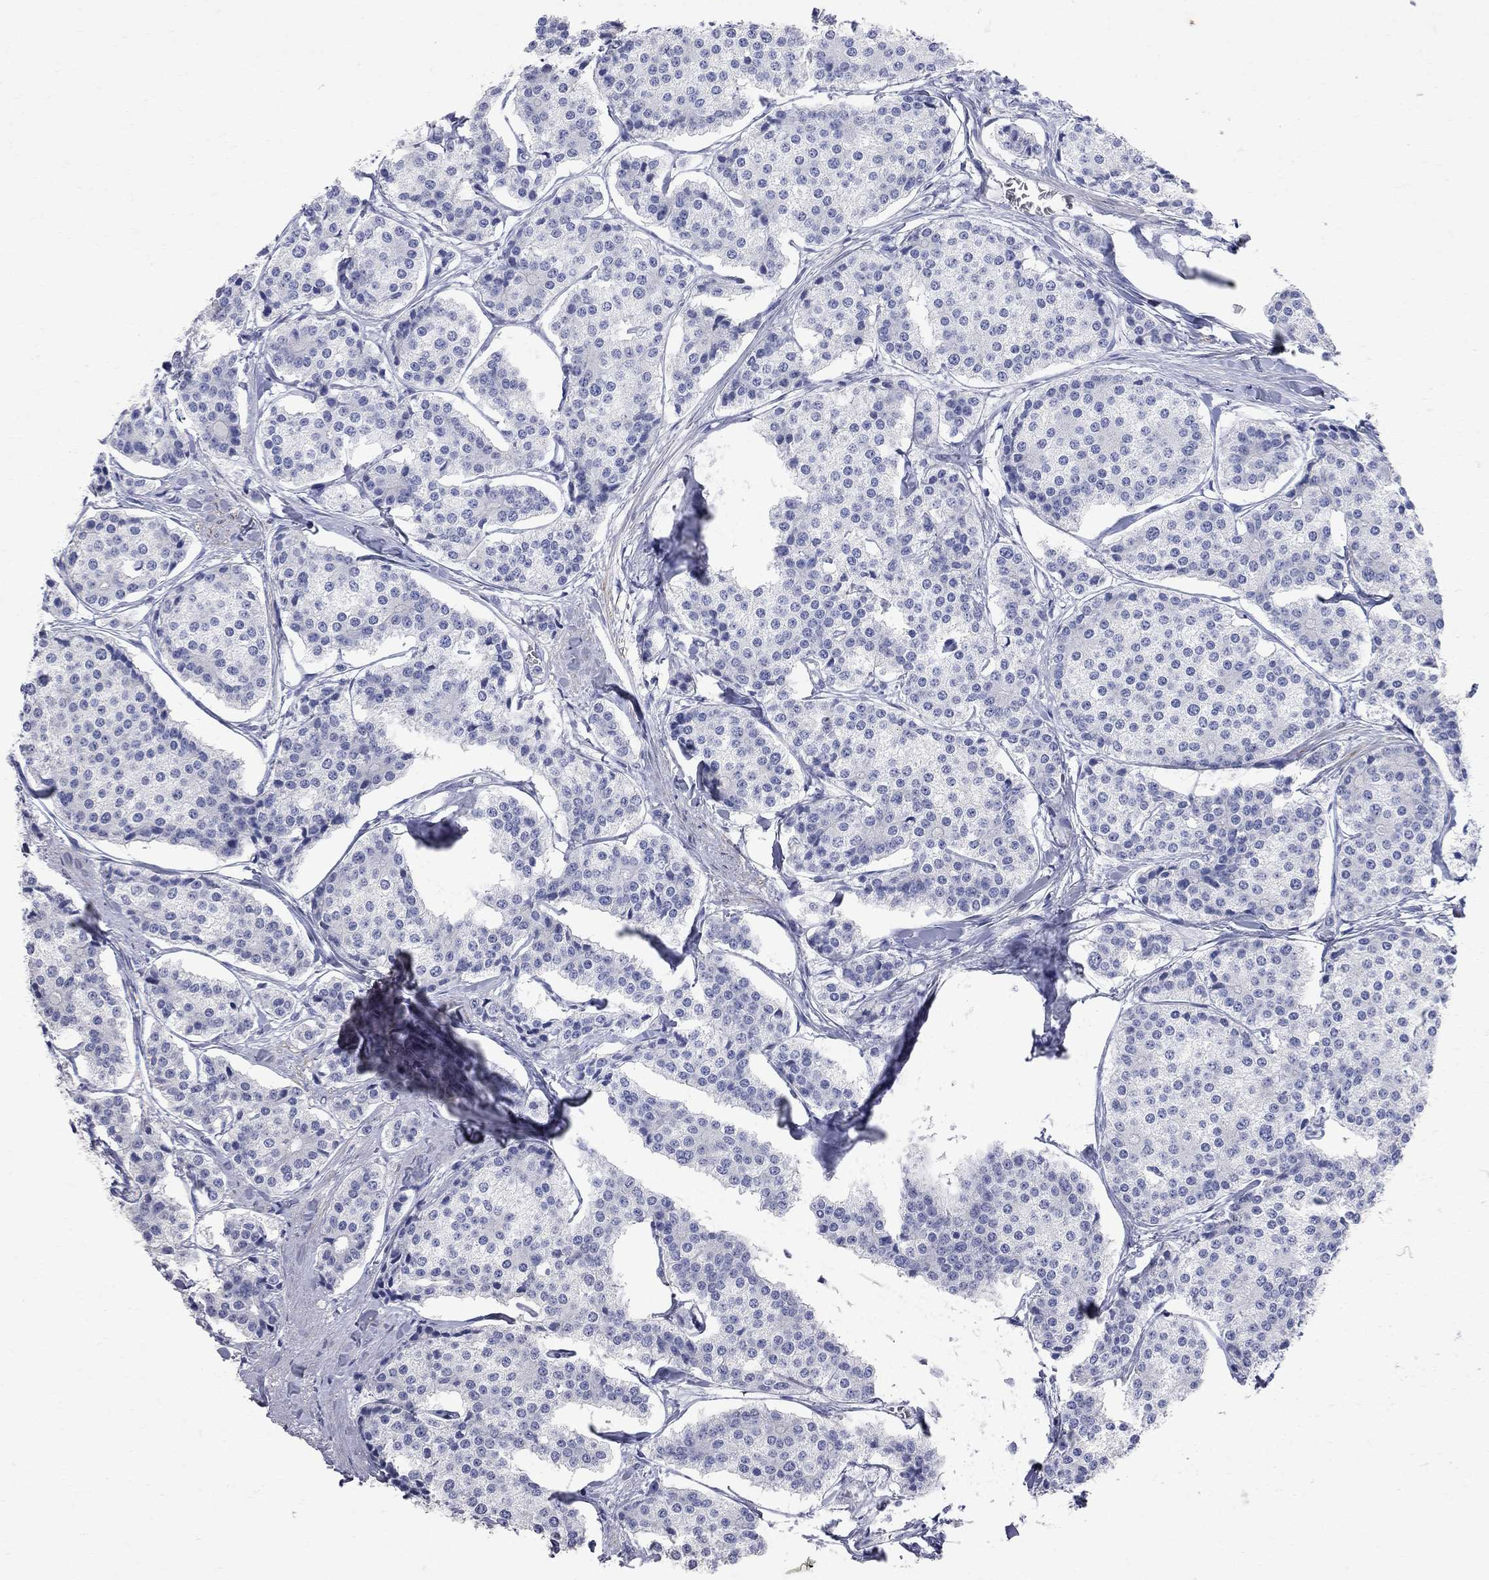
{"staining": {"intensity": "negative", "quantity": "none", "location": "none"}, "tissue": "carcinoid", "cell_type": "Tumor cells", "image_type": "cancer", "snomed": [{"axis": "morphology", "description": "Carcinoid, malignant, NOS"}, {"axis": "topography", "description": "Small intestine"}], "caption": "Carcinoid was stained to show a protein in brown. There is no significant positivity in tumor cells.", "gene": "BPIFB1", "patient": {"sex": "female", "age": 65}}